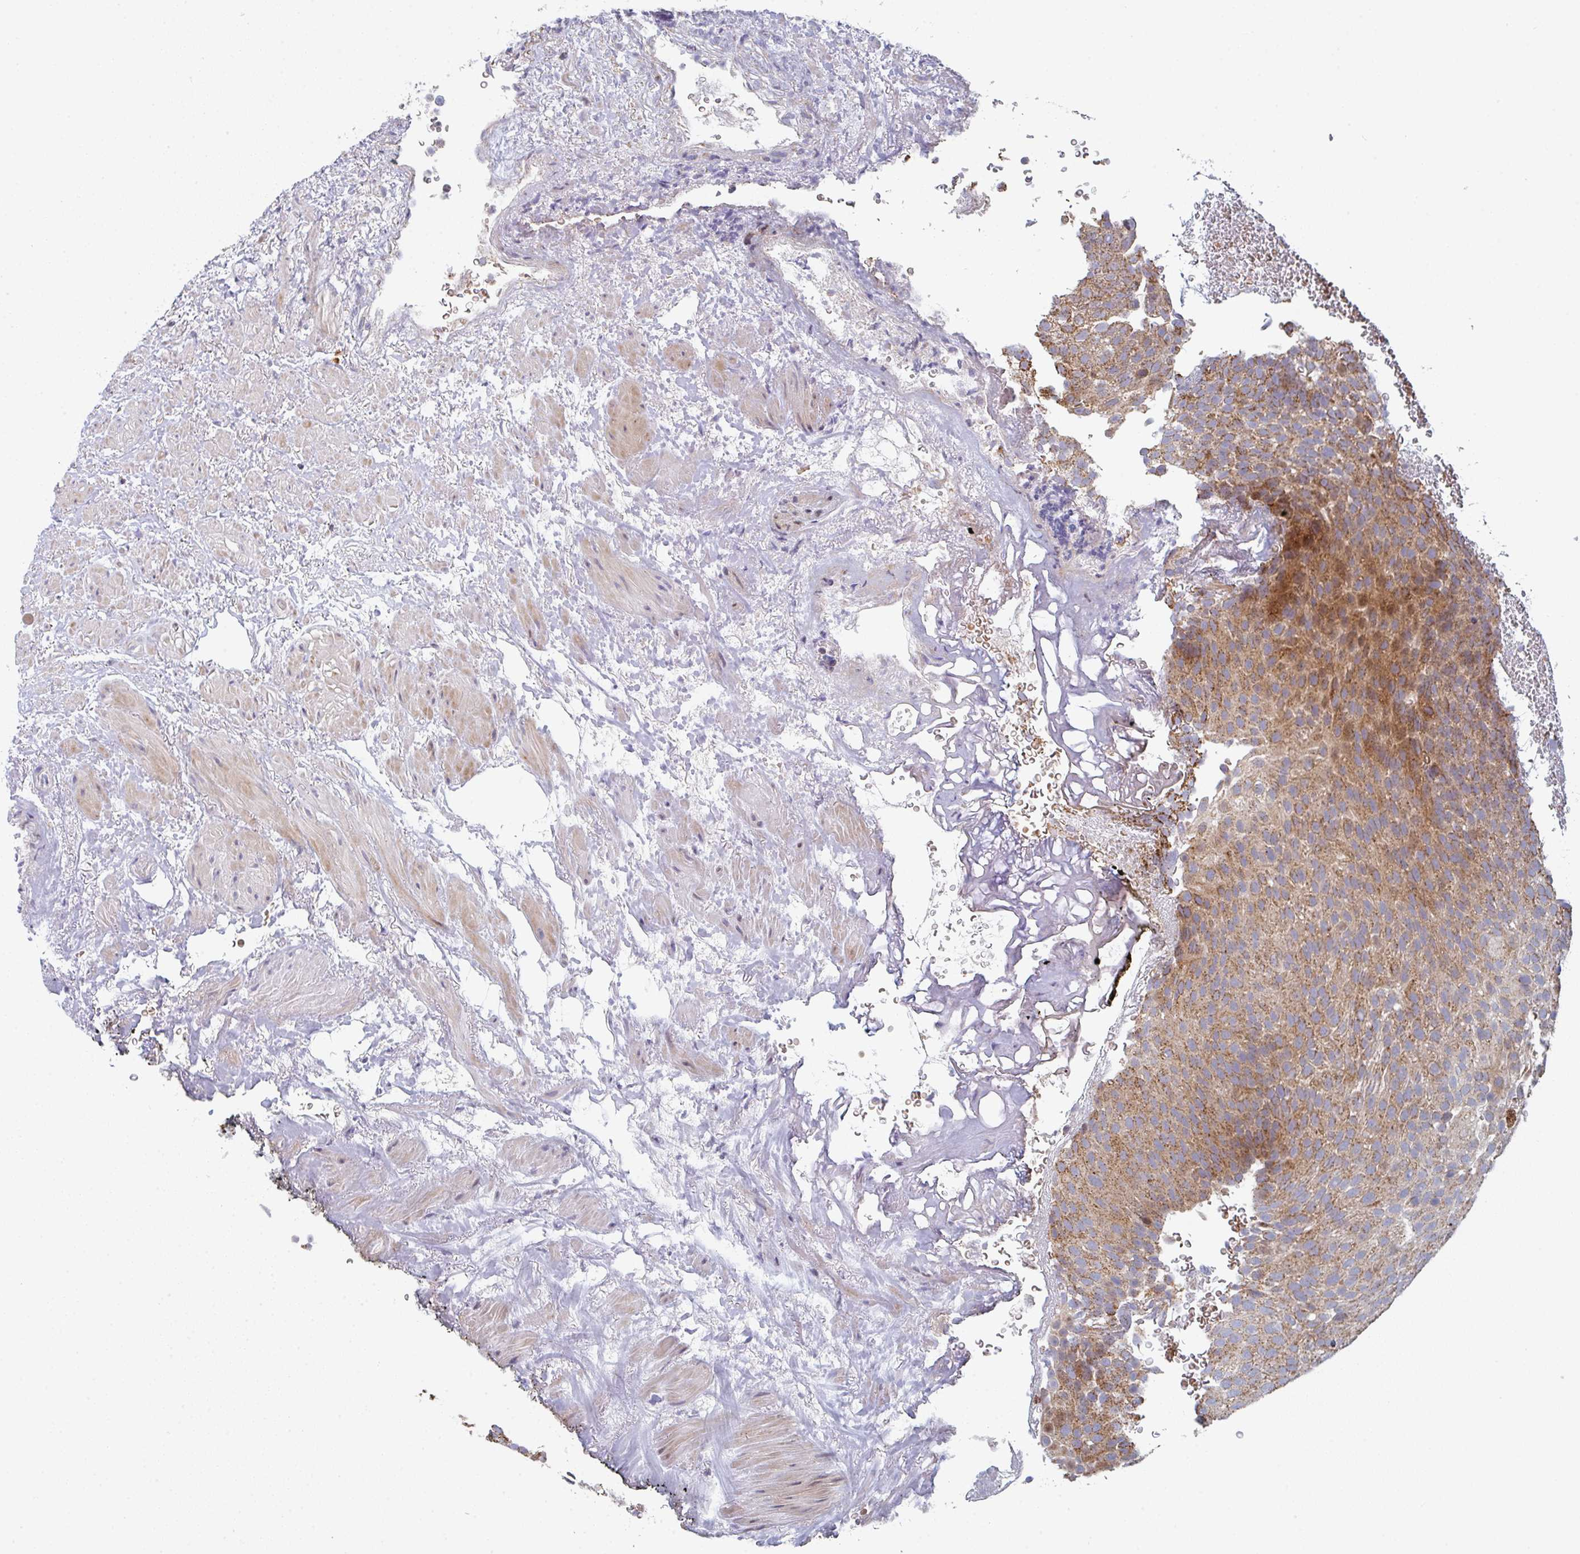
{"staining": {"intensity": "moderate", "quantity": ">75%", "location": "cytoplasmic/membranous"}, "tissue": "urothelial cancer", "cell_type": "Tumor cells", "image_type": "cancer", "snomed": [{"axis": "morphology", "description": "Urothelial carcinoma, Low grade"}, {"axis": "topography", "description": "Urinary bladder"}], "caption": "The histopathology image shows staining of urothelial cancer, revealing moderate cytoplasmic/membranous protein staining (brown color) within tumor cells.", "gene": "ZNF644", "patient": {"sex": "male", "age": 78}}